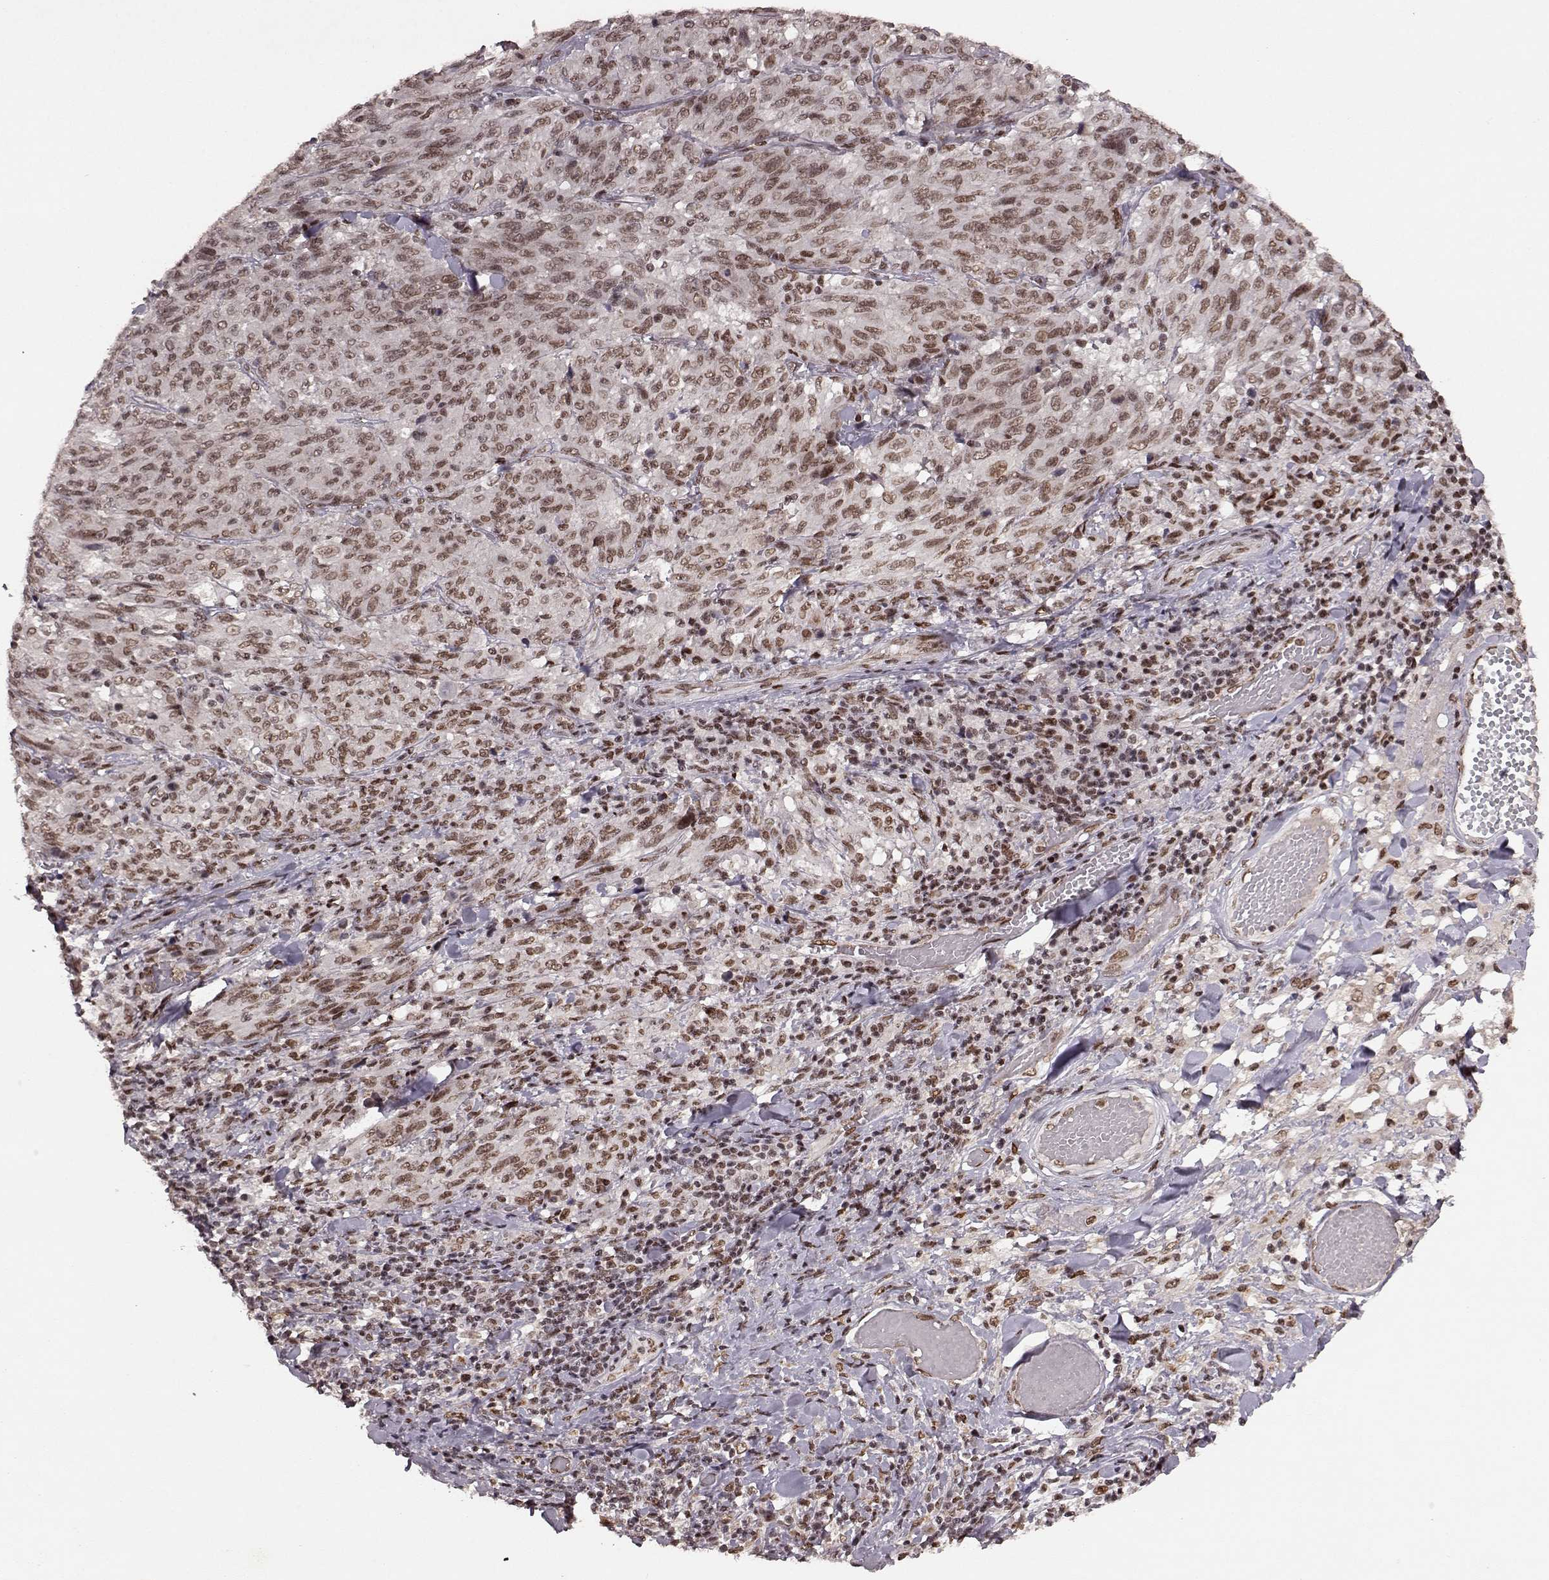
{"staining": {"intensity": "weak", "quantity": ">75%", "location": "nuclear"}, "tissue": "melanoma", "cell_type": "Tumor cells", "image_type": "cancer", "snomed": [{"axis": "morphology", "description": "Malignant melanoma, NOS"}, {"axis": "topography", "description": "Skin"}], "caption": "The immunohistochemical stain highlights weak nuclear staining in tumor cells of melanoma tissue.", "gene": "RRAGD", "patient": {"sex": "female", "age": 91}}